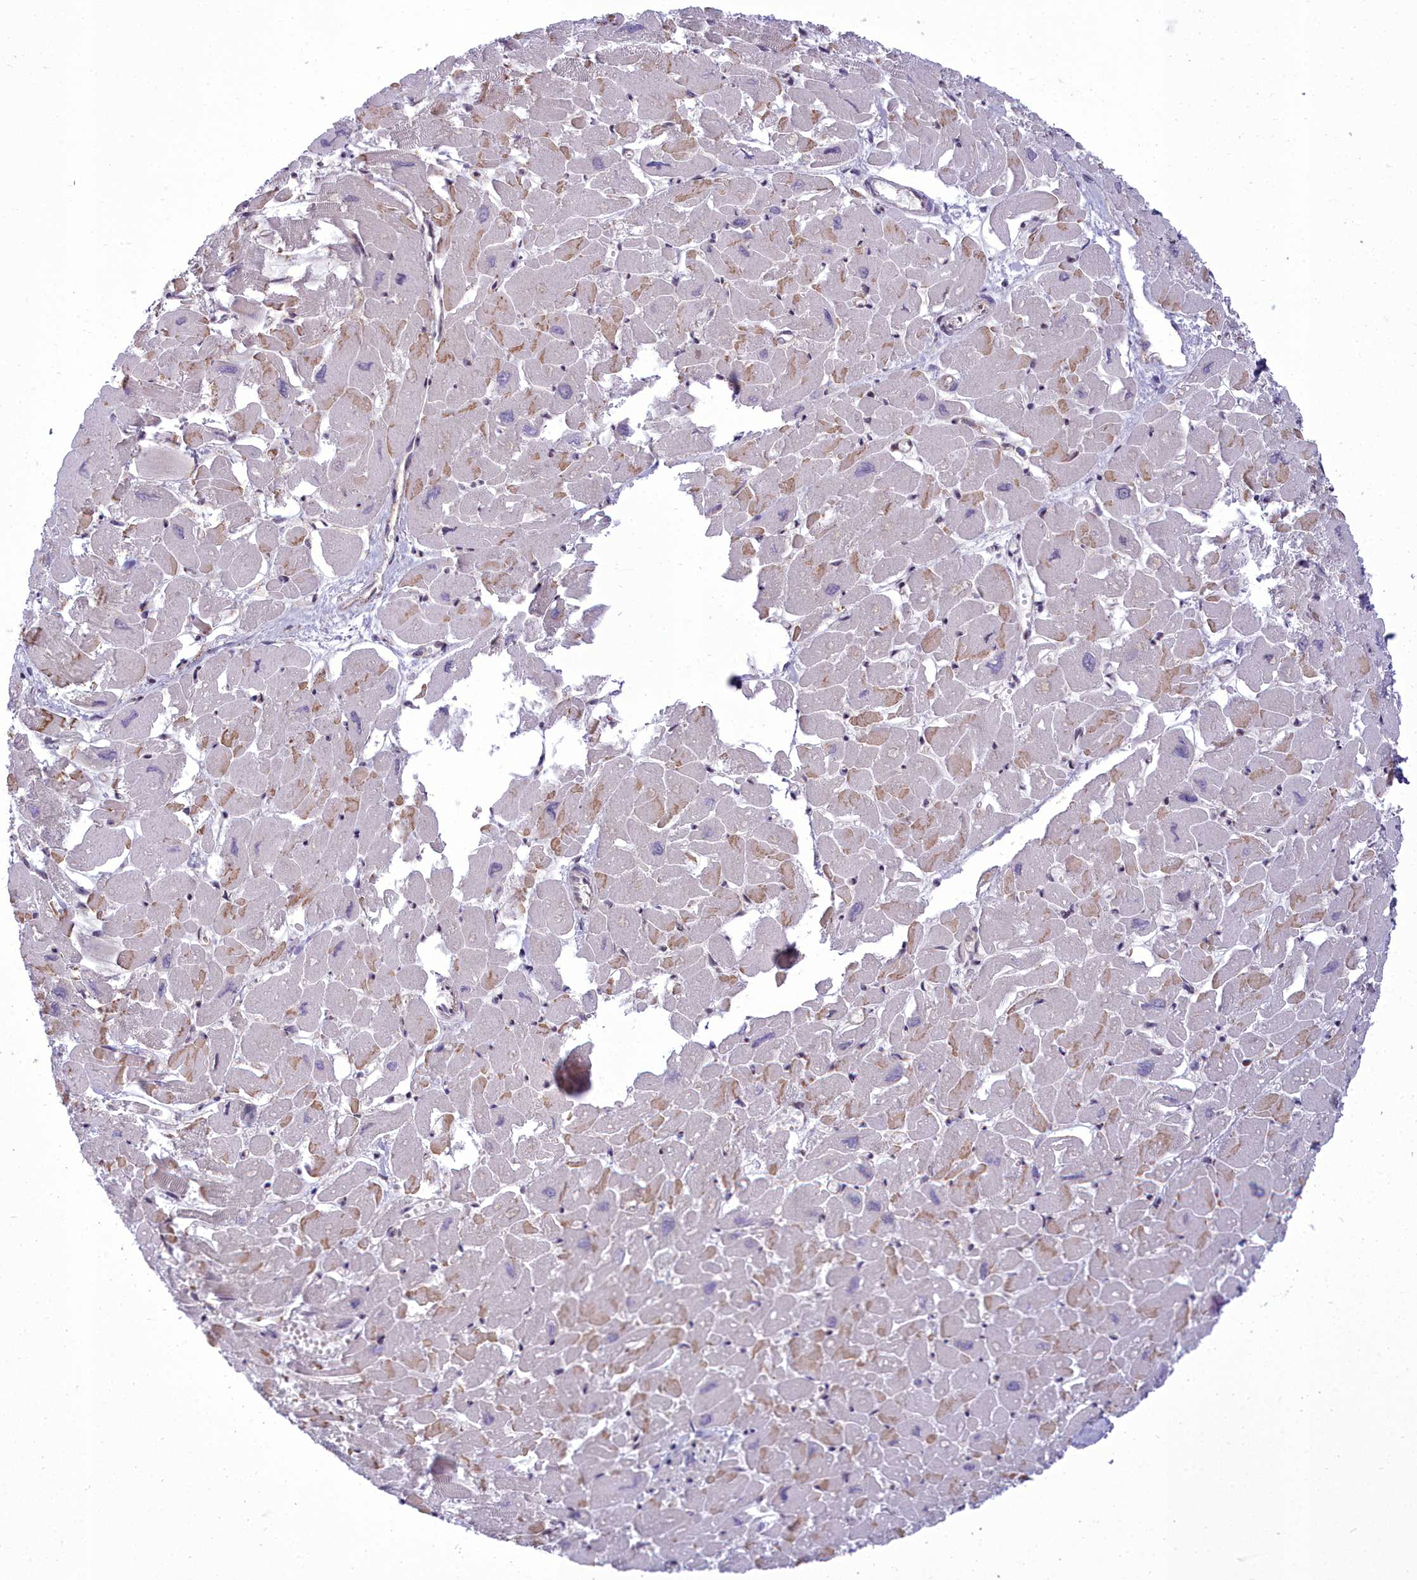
{"staining": {"intensity": "weak", "quantity": "25%-75%", "location": "cytoplasmic/membranous"}, "tissue": "heart muscle", "cell_type": "Cardiomyocytes", "image_type": "normal", "snomed": [{"axis": "morphology", "description": "Normal tissue, NOS"}, {"axis": "topography", "description": "Heart"}], "caption": "This is an image of immunohistochemistry staining of benign heart muscle, which shows weak expression in the cytoplasmic/membranous of cardiomyocytes.", "gene": "CEACAM19", "patient": {"sex": "male", "age": 54}}